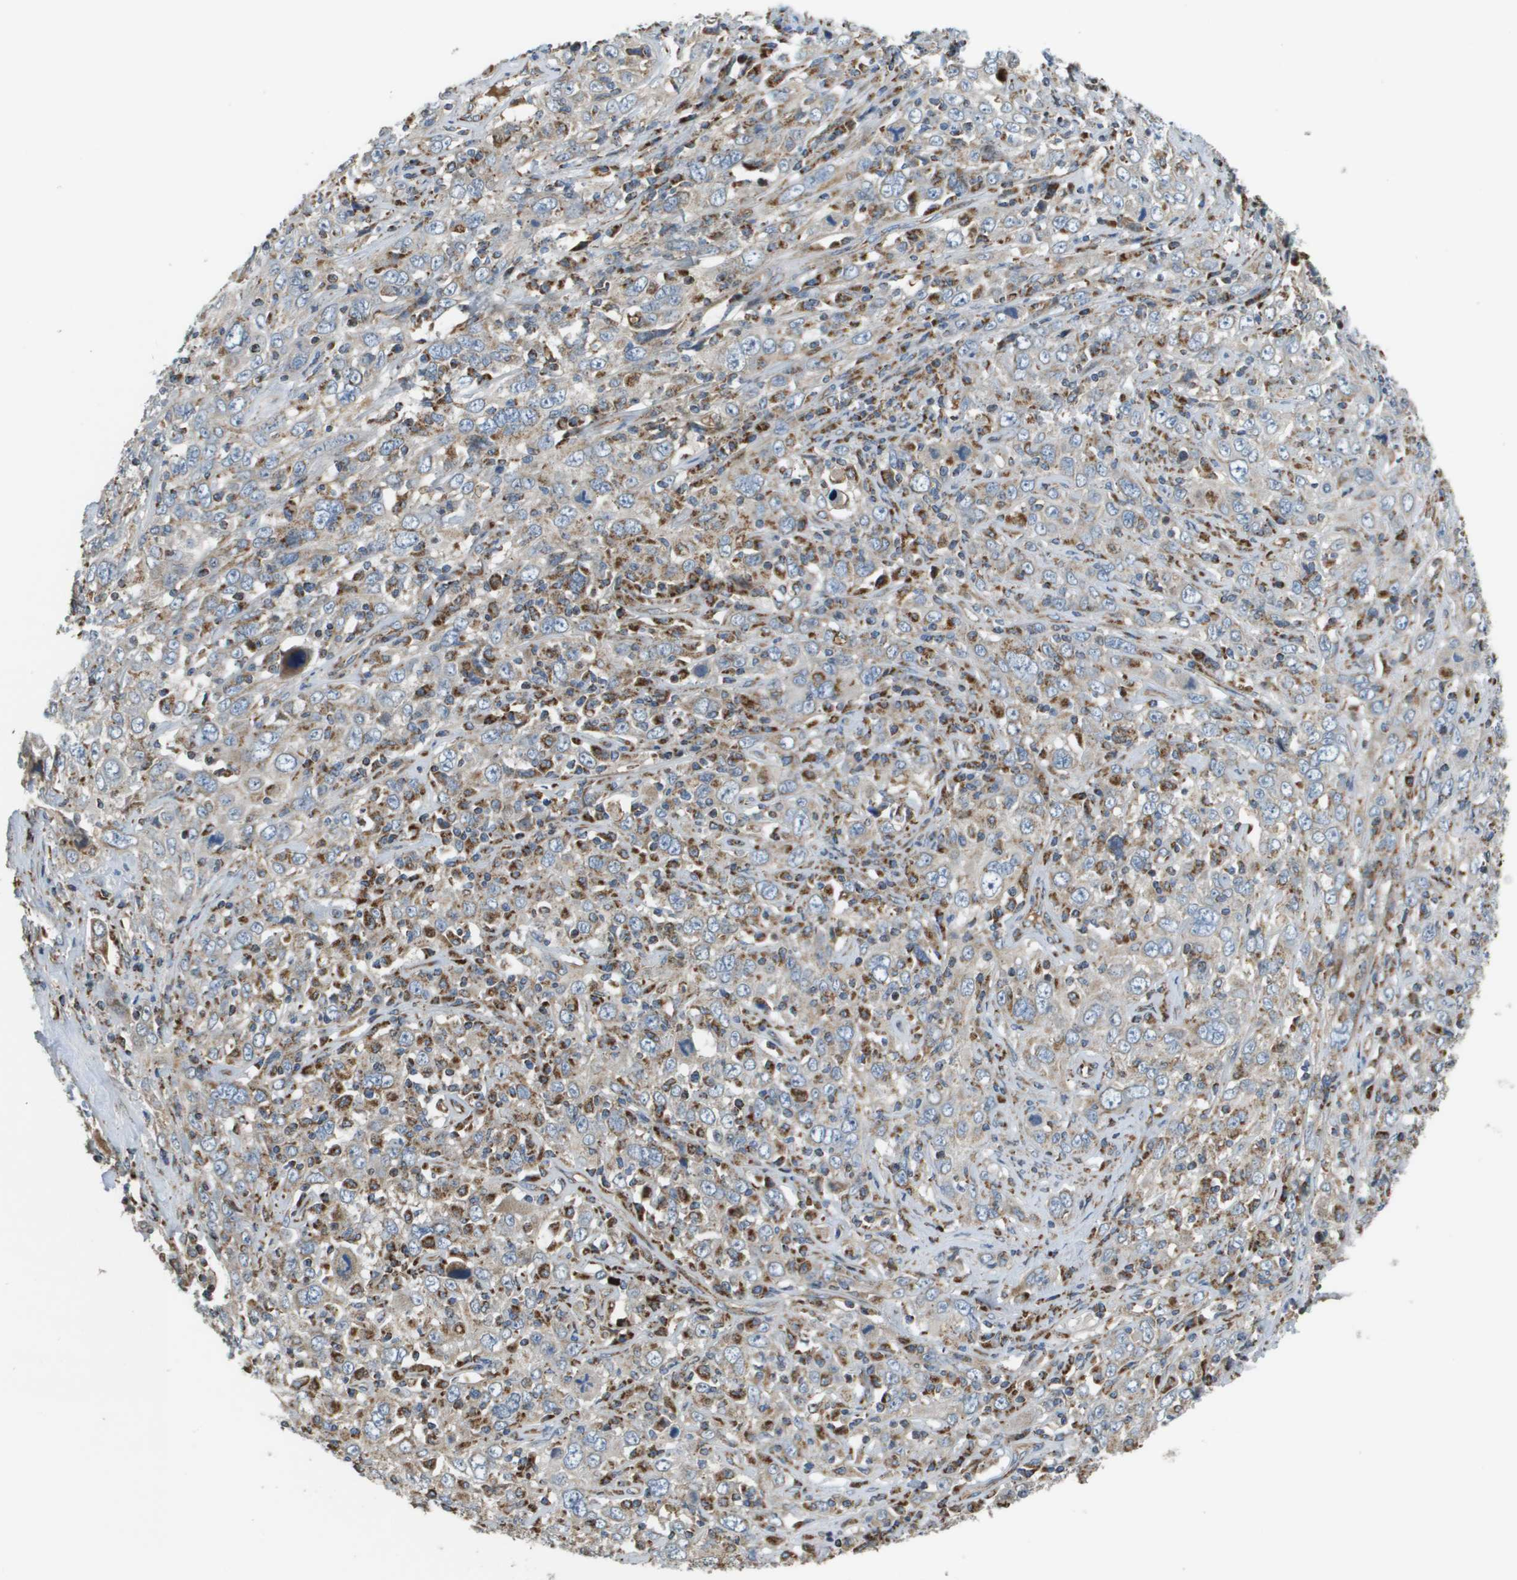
{"staining": {"intensity": "negative", "quantity": "none", "location": "none"}, "tissue": "cervical cancer", "cell_type": "Tumor cells", "image_type": "cancer", "snomed": [{"axis": "morphology", "description": "Squamous cell carcinoma, NOS"}, {"axis": "topography", "description": "Cervix"}], "caption": "Human cervical cancer (squamous cell carcinoma) stained for a protein using immunohistochemistry (IHC) exhibits no positivity in tumor cells.", "gene": "NRK", "patient": {"sex": "female", "age": 46}}